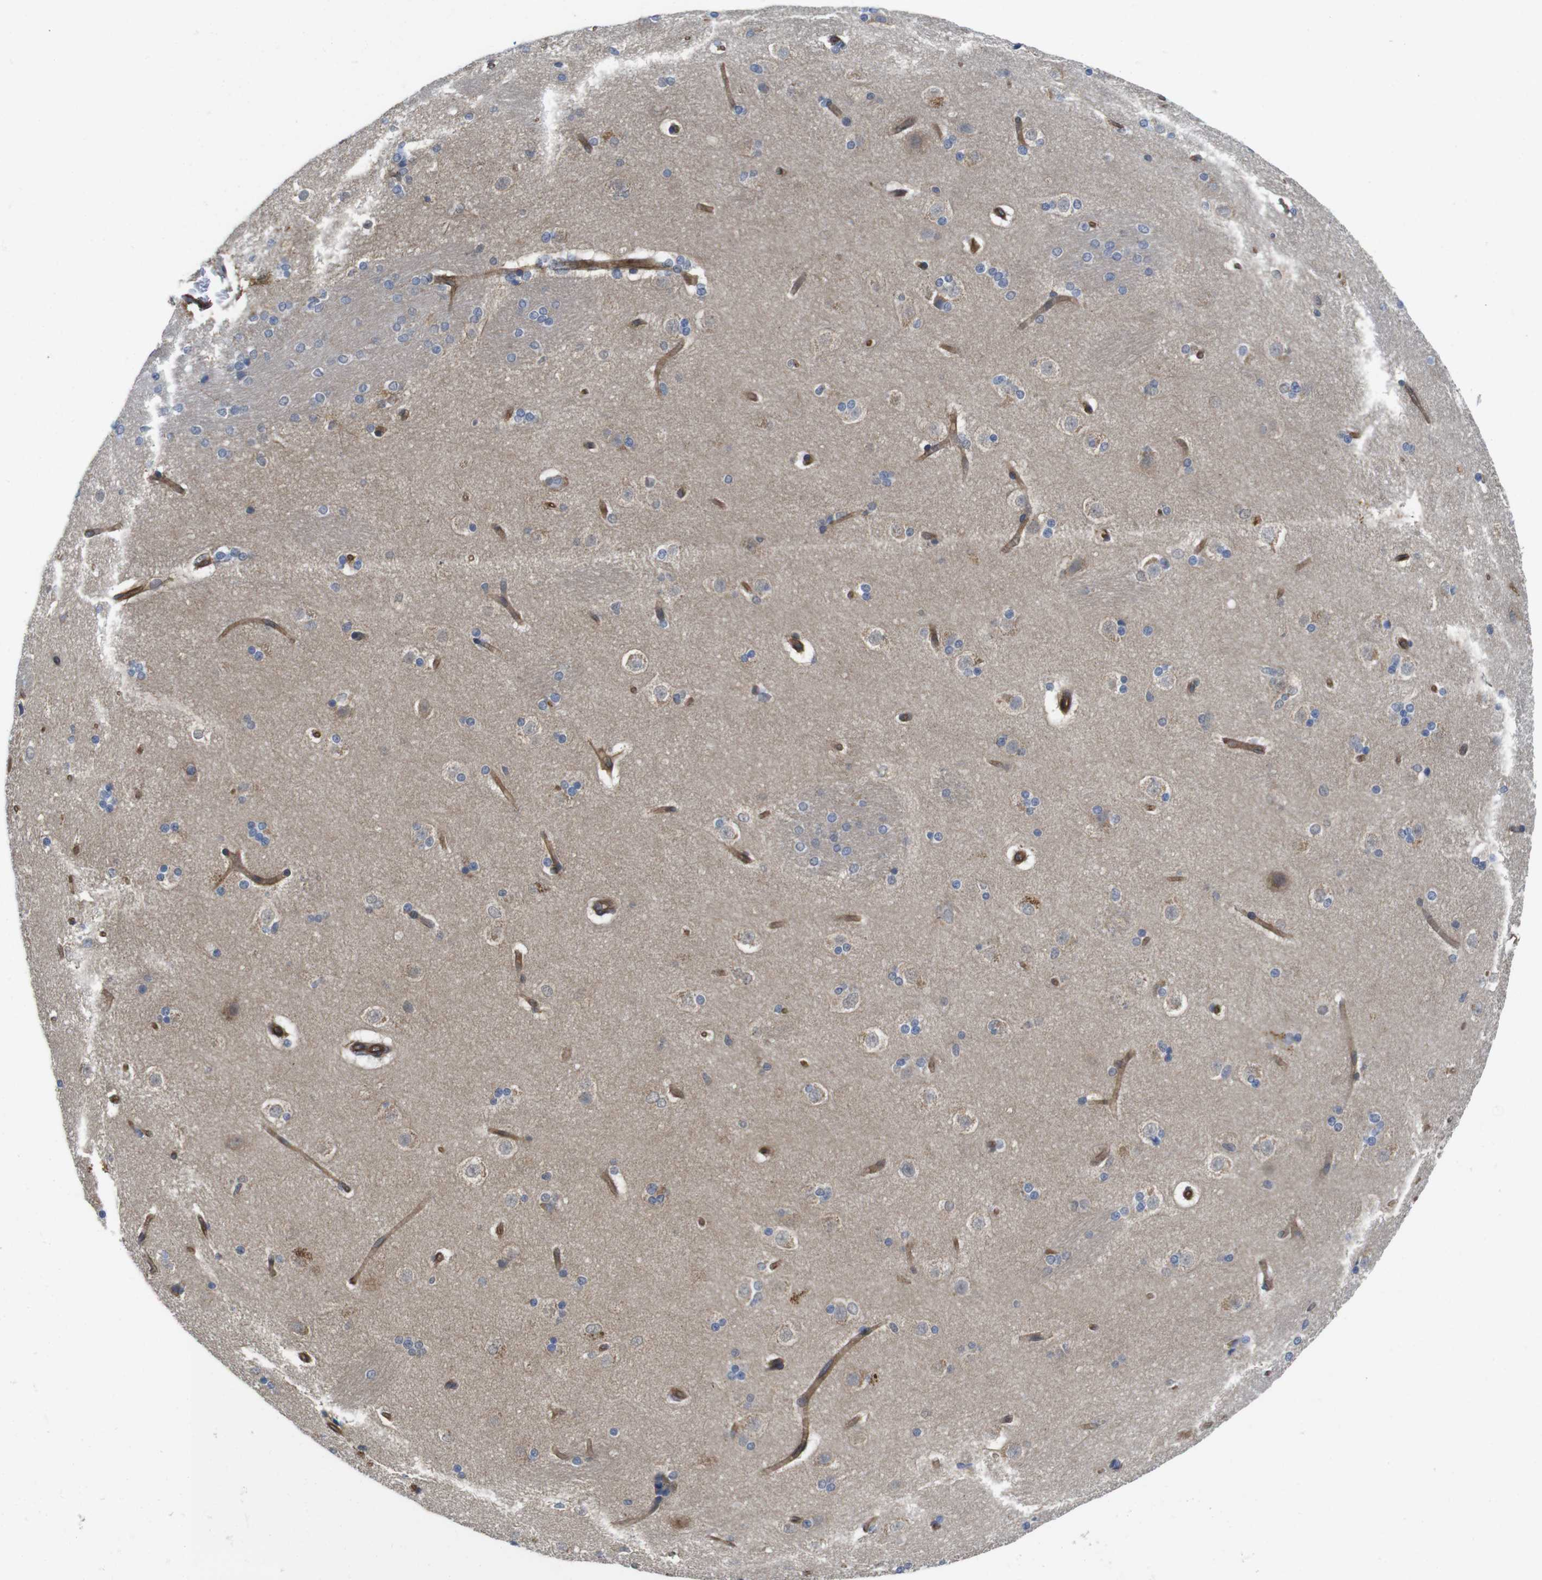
{"staining": {"intensity": "moderate", "quantity": "<25%", "location": "cytoplasmic/membranous"}, "tissue": "caudate", "cell_type": "Glial cells", "image_type": "normal", "snomed": [{"axis": "morphology", "description": "Normal tissue, NOS"}, {"axis": "topography", "description": "Lateral ventricle wall"}], "caption": "This histopathology image reveals IHC staining of benign human caudate, with low moderate cytoplasmic/membranous expression in approximately <25% of glial cells.", "gene": "ZDHHC5", "patient": {"sex": "female", "age": 19}}